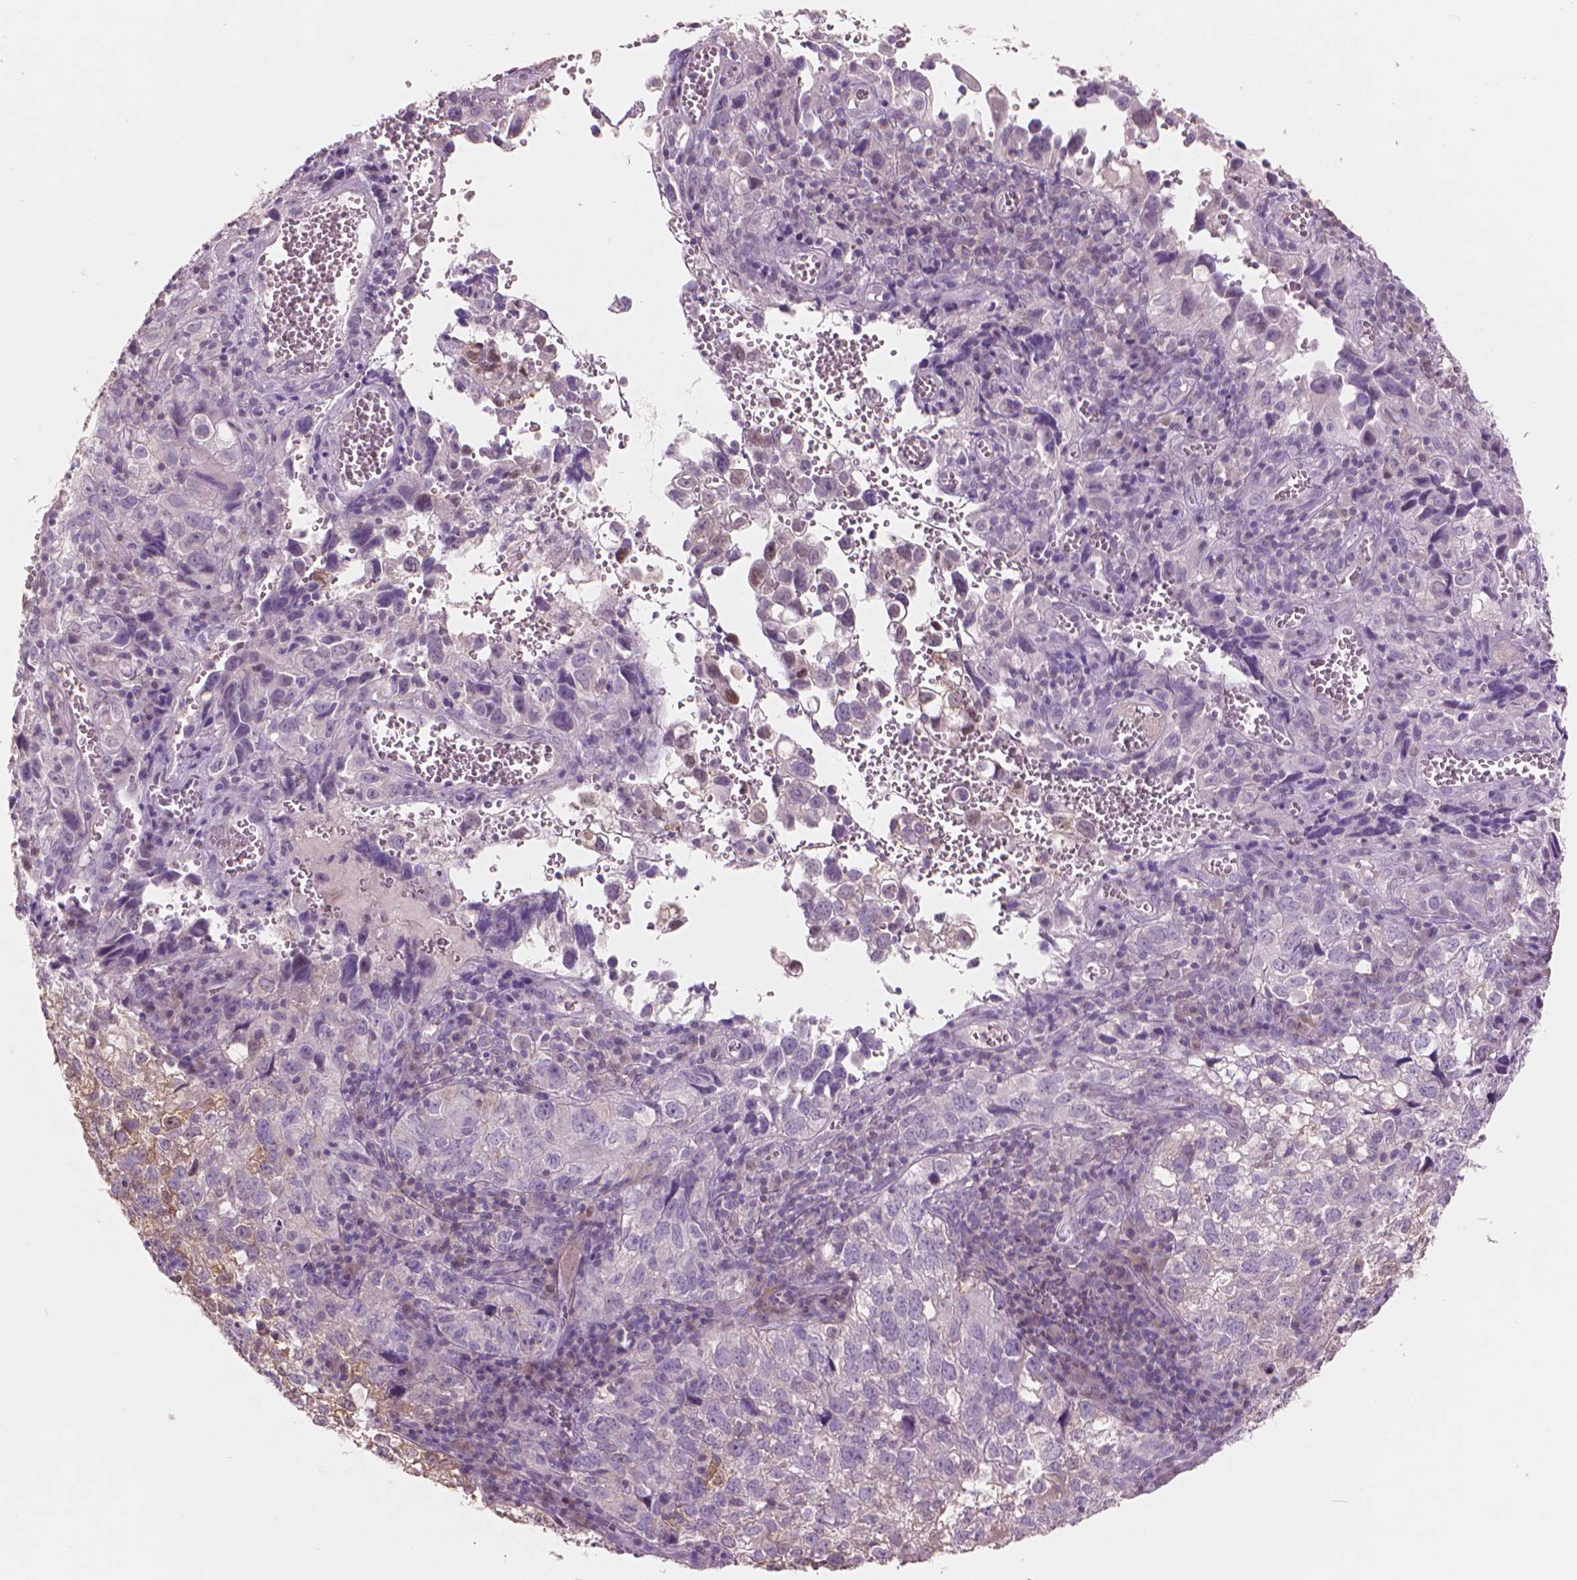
{"staining": {"intensity": "negative", "quantity": "none", "location": "none"}, "tissue": "cervical cancer", "cell_type": "Tumor cells", "image_type": "cancer", "snomed": [{"axis": "morphology", "description": "Squamous cell carcinoma, NOS"}, {"axis": "topography", "description": "Cervix"}], "caption": "The immunohistochemistry photomicrograph has no significant expression in tumor cells of cervical squamous cell carcinoma tissue.", "gene": "ENO2", "patient": {"sex": "female", "age": 55}}